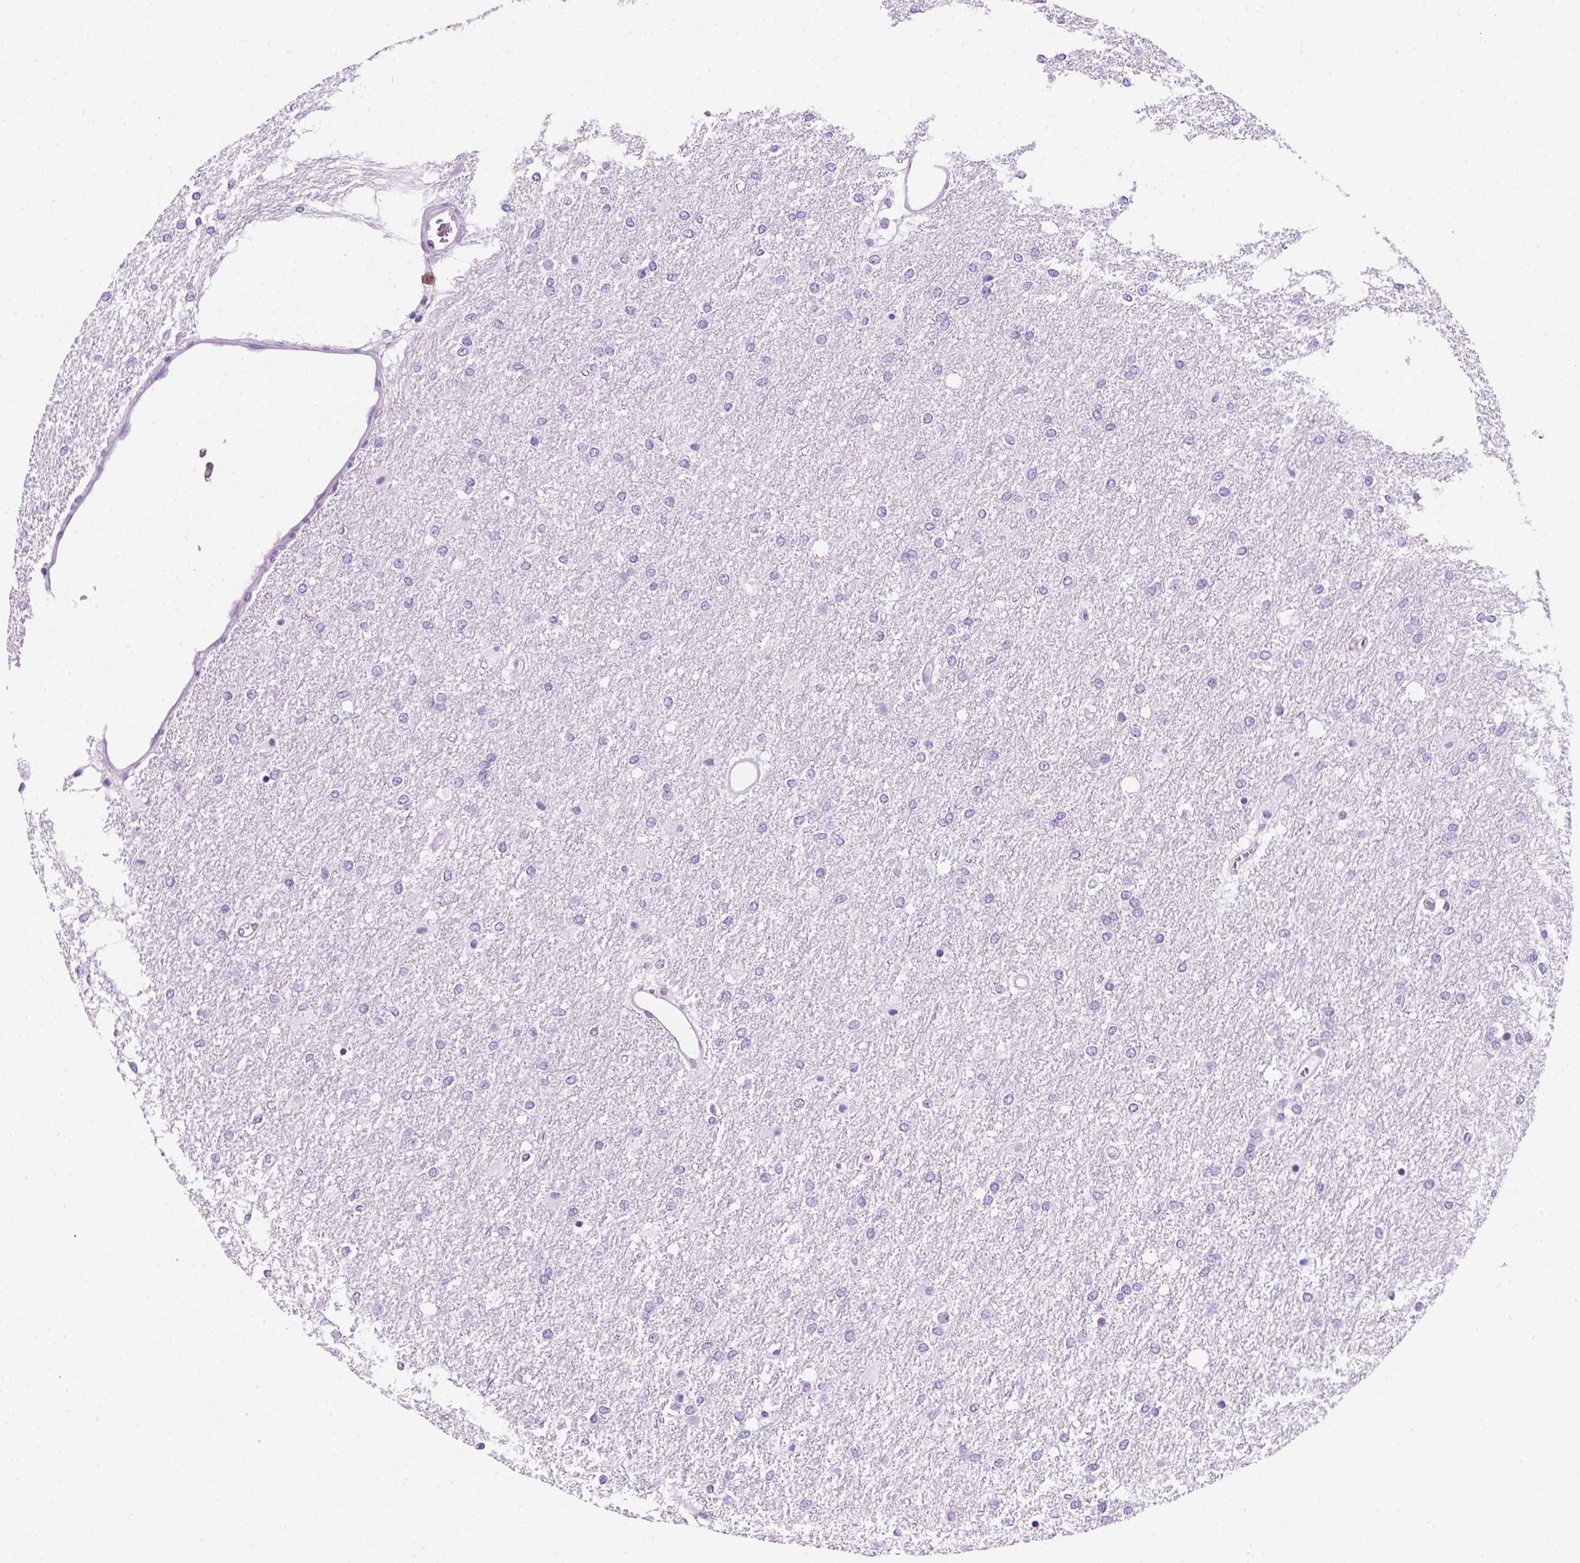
{"staining": {"intensity": "negative", "quantity": "none", "location": "none"}, "tissue": "glioma", "cell_type": "Tumor cells", "image_type": "cancer", "snomed": [{"axis": "morphology", "description": "Glioma, malignant, High grade"}, {"axis": "topography", "description": "Brain"}], "caption": "Immunohistochemistry (IHC) histopathology image of malignant glioma (high-grade) stained for a protein (brown), which shows no positivity in tumor cells. (Brightfield microscopy of DAB (3,3'-diaminobenzidine) immunohistochemistry (IHC) at high magnification).", "gene": "PPL", "patient": {"sex": "female", "age": 61}}